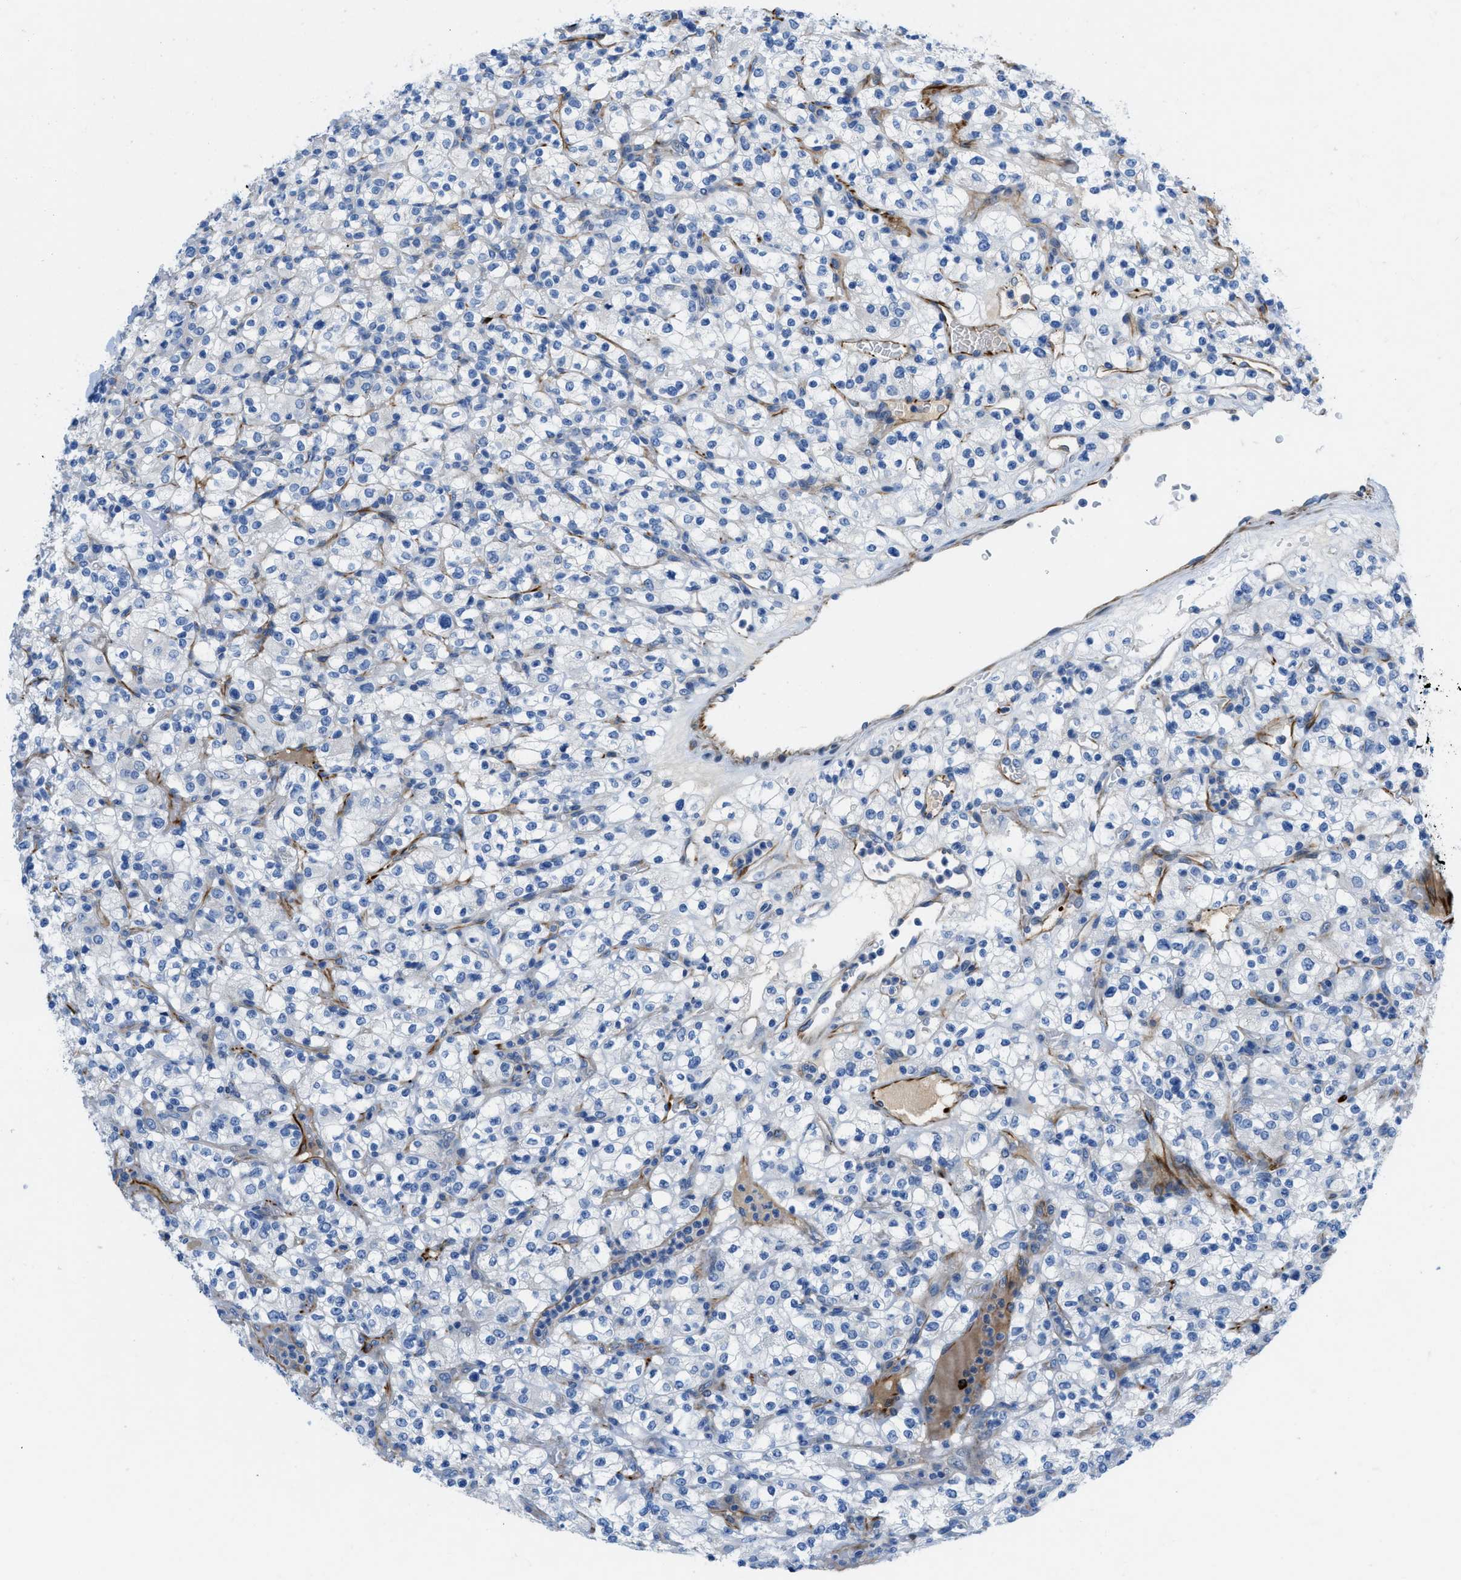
{"staining": {"intensity": "negative", "quantity": "none", "location": "none"}, "tissue": "renal cancer", "cell_type": "Tumor cells", "image_type": "cancer", "snomed": [{"axis": "morphology", "description": "Normal tissue, NOS"}, {"axis": "morphology", "description": "Adenocarcinoma, NOS"}, {"axis": "topography", "description": "Kidney"}], "caption": "The image reveals no staining of tumor cells in renal cancer (adenocarcinoma). (DAB IHC with hematoxylin counter stain).", "gene": "XCR1", "patient": {"sex": "female", "age": 72}}